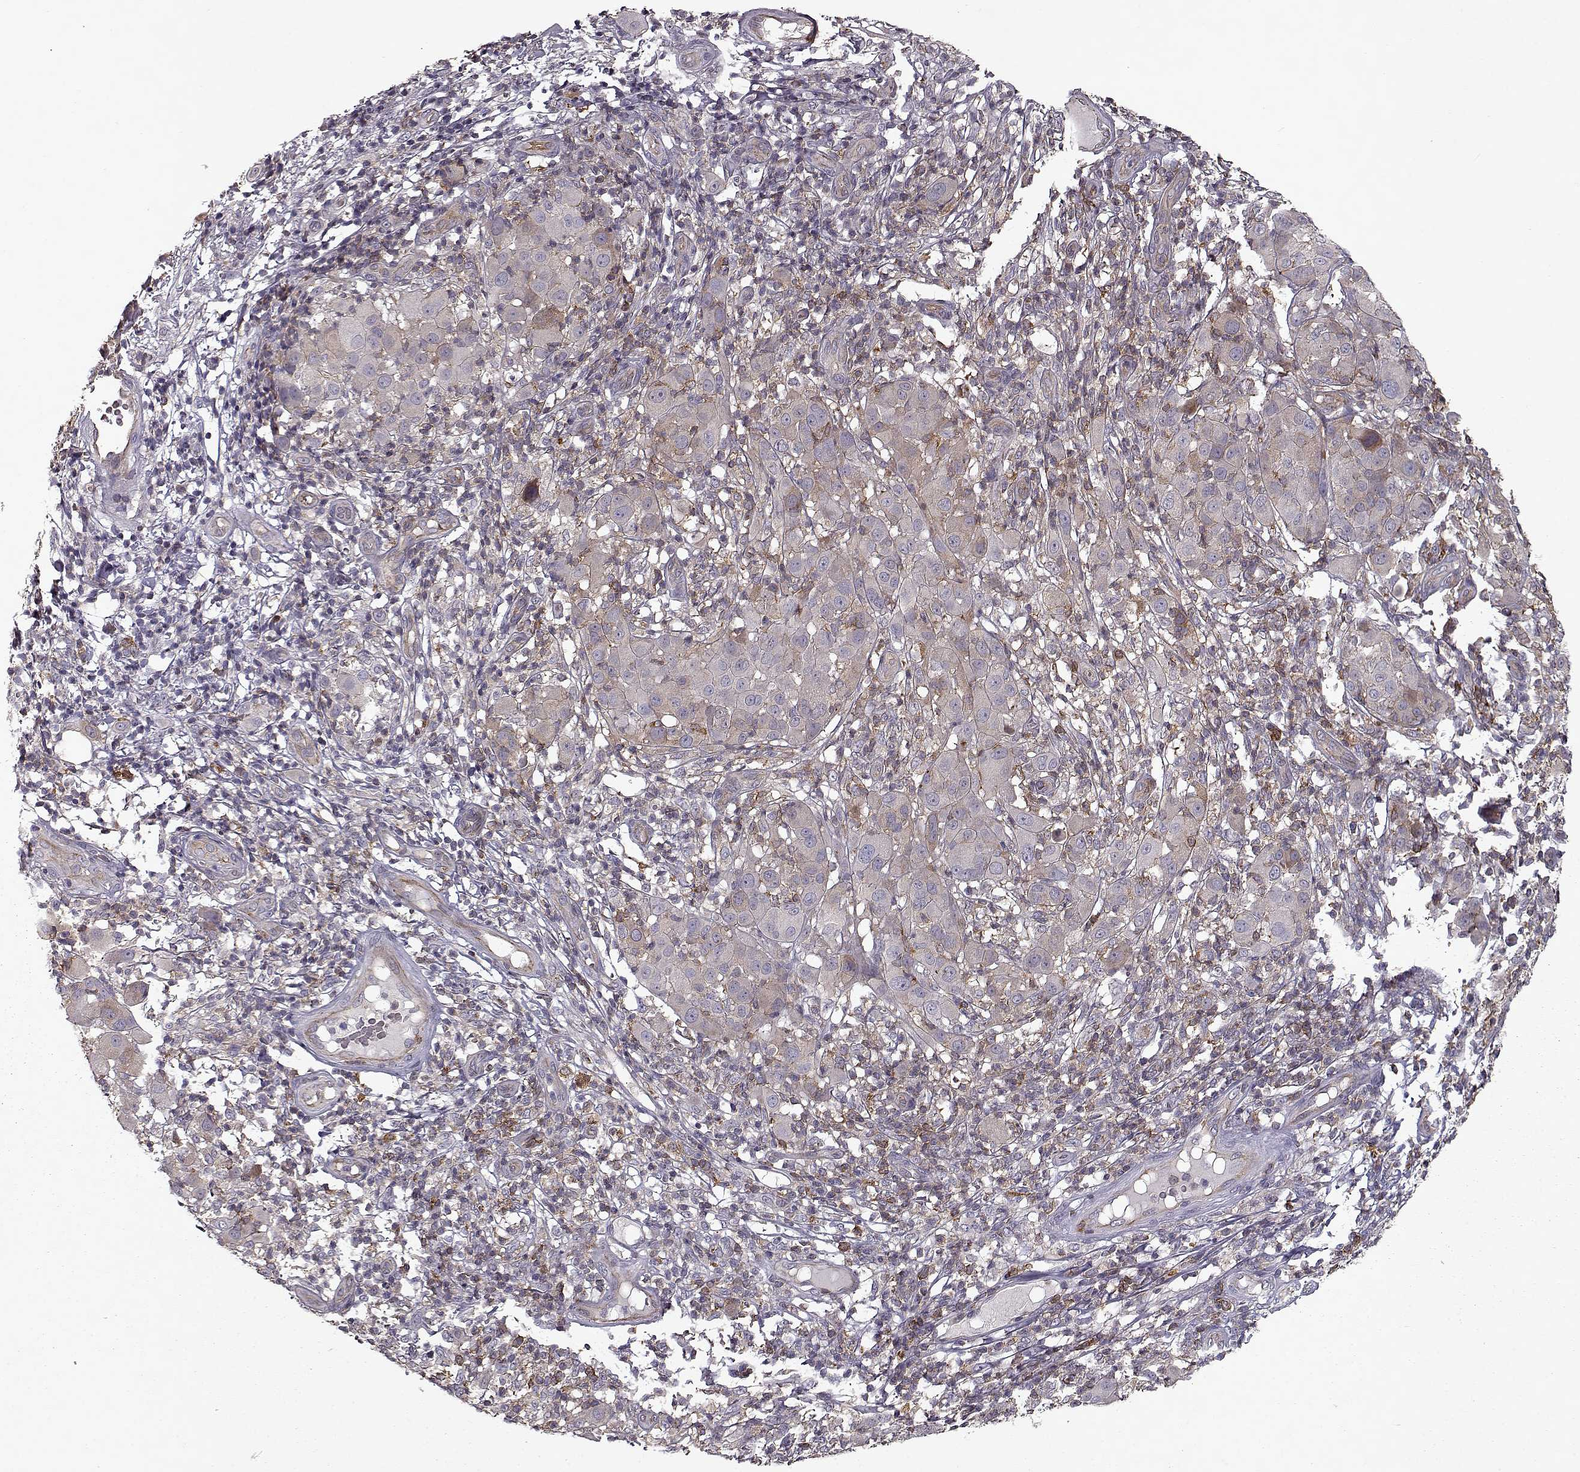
{"staining": {"intensity": "weak", "quantity": "<25%", "location": "cytoplasmic/membranous"}, "tissue": "melanoma", "cell_type": "Tumor cells", "image_type": "cancer", "snomed": [{"axis": "morphology", "description": "Malignant melanoma, NOS"}, {"axis": "topography", "description": "Skin"}], "caption": "This is an immunohistochemistry histopathology image of malignant melanoma. There is no positivity in tumor cells.", "gene": "RANBP1", "patient": {"sex": "female", "age": 87}}